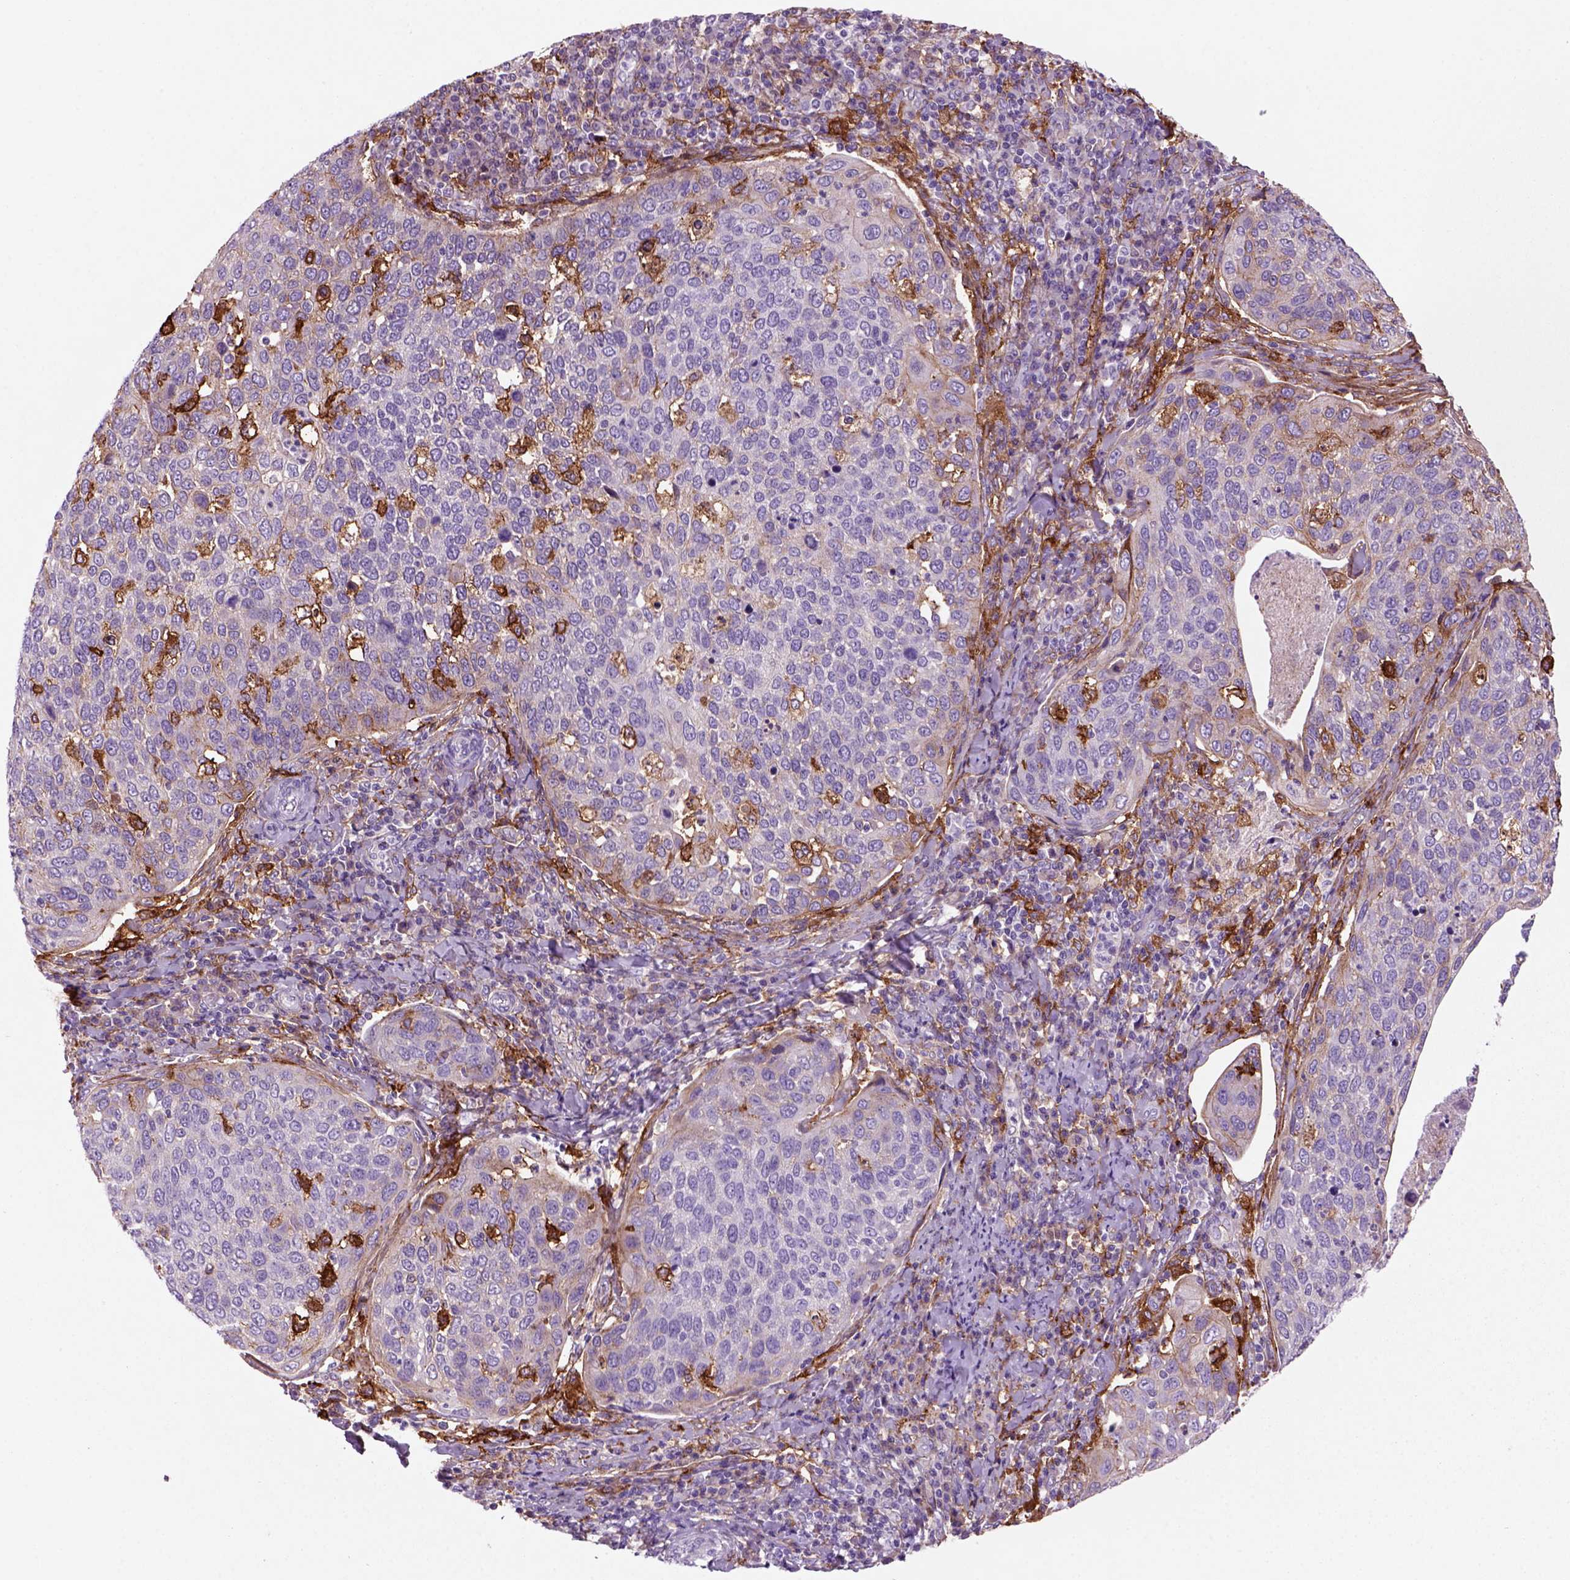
{"staining": {"intensity": "negative", "quantity": "none", "location": "none"}, "tissue": "cervical cancer", "cell_type": "Tumor cells", "image_type": "cancer", "snomed": [{"axis": "morphology", "description": "Squamous cell carcinoma, NOS"}, {"axis": "topography", "description": "Cervix"}], "caption": "A photomicrograph of cervical squamous cell carcinoma stained for a protein displays no brown staining in tumor cells.", "gene": "MARCKS", "patient": {"sex": "female", "age": 54}}